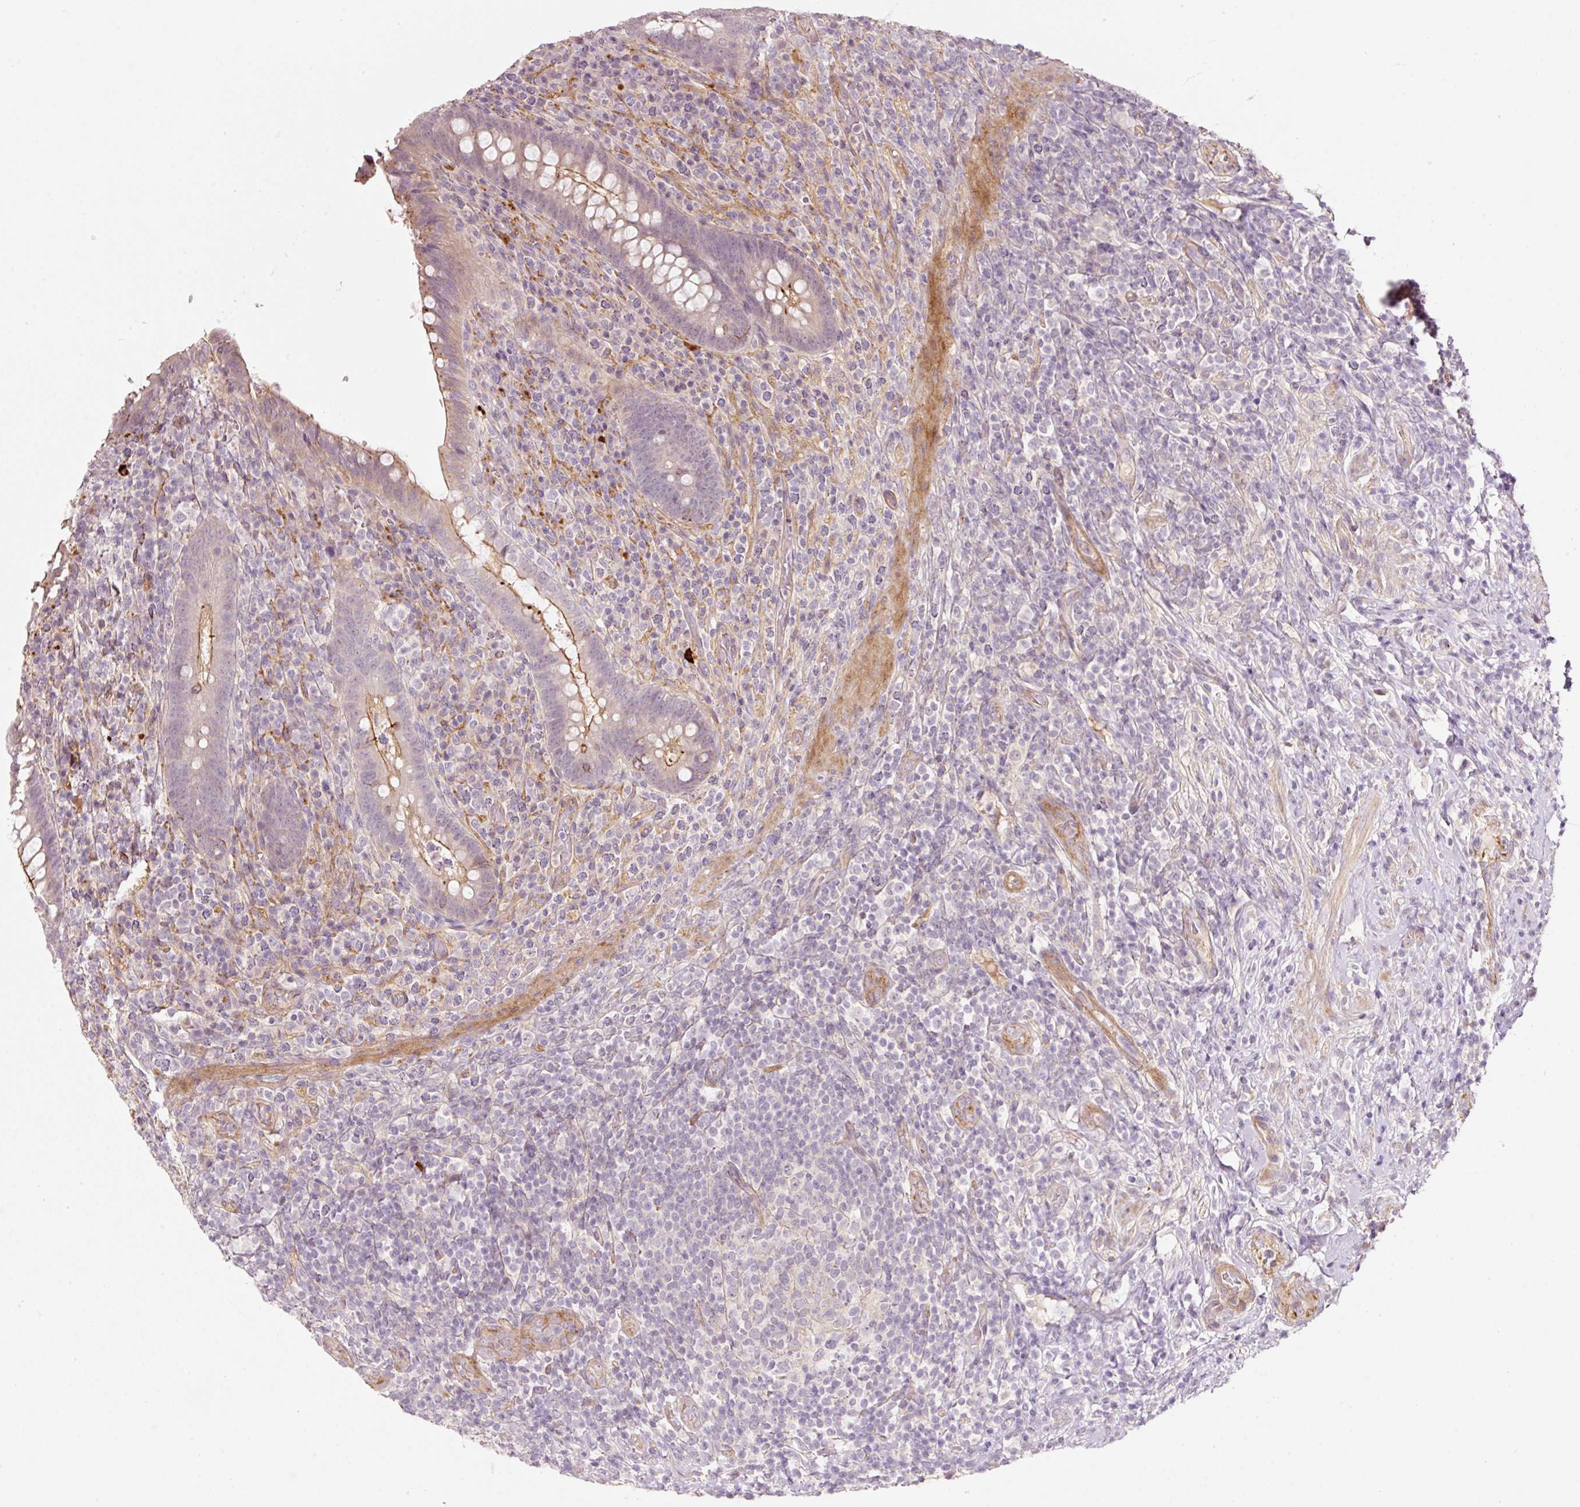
{"staining": {"intensity": "moderate", "quantity": "<25%", "location": "cytoplasmic/membranous"}, "tissue": "appendix", "cell_type": "Glandular cells", "image_type": "normal", "snomed": [{"axis": "morphology", "description": "Normal tissue, NOS"}, {"axis": "topography", "description": "Appendix"}], "caption": "Immunohistochemical staining of benign appendix exhibits moderate cytoplasmic/membranous protein positivity in about <25% of glandular cells. The staining was performed using DAB (3,3'-diaminobenzidine) to visualize the protein expression in brown, while the nuclei were stained in blue with hematoxylin (Magnification: 20x).", "gene": "TIRAP", "patient": {"sex": "female", "age": 43}}